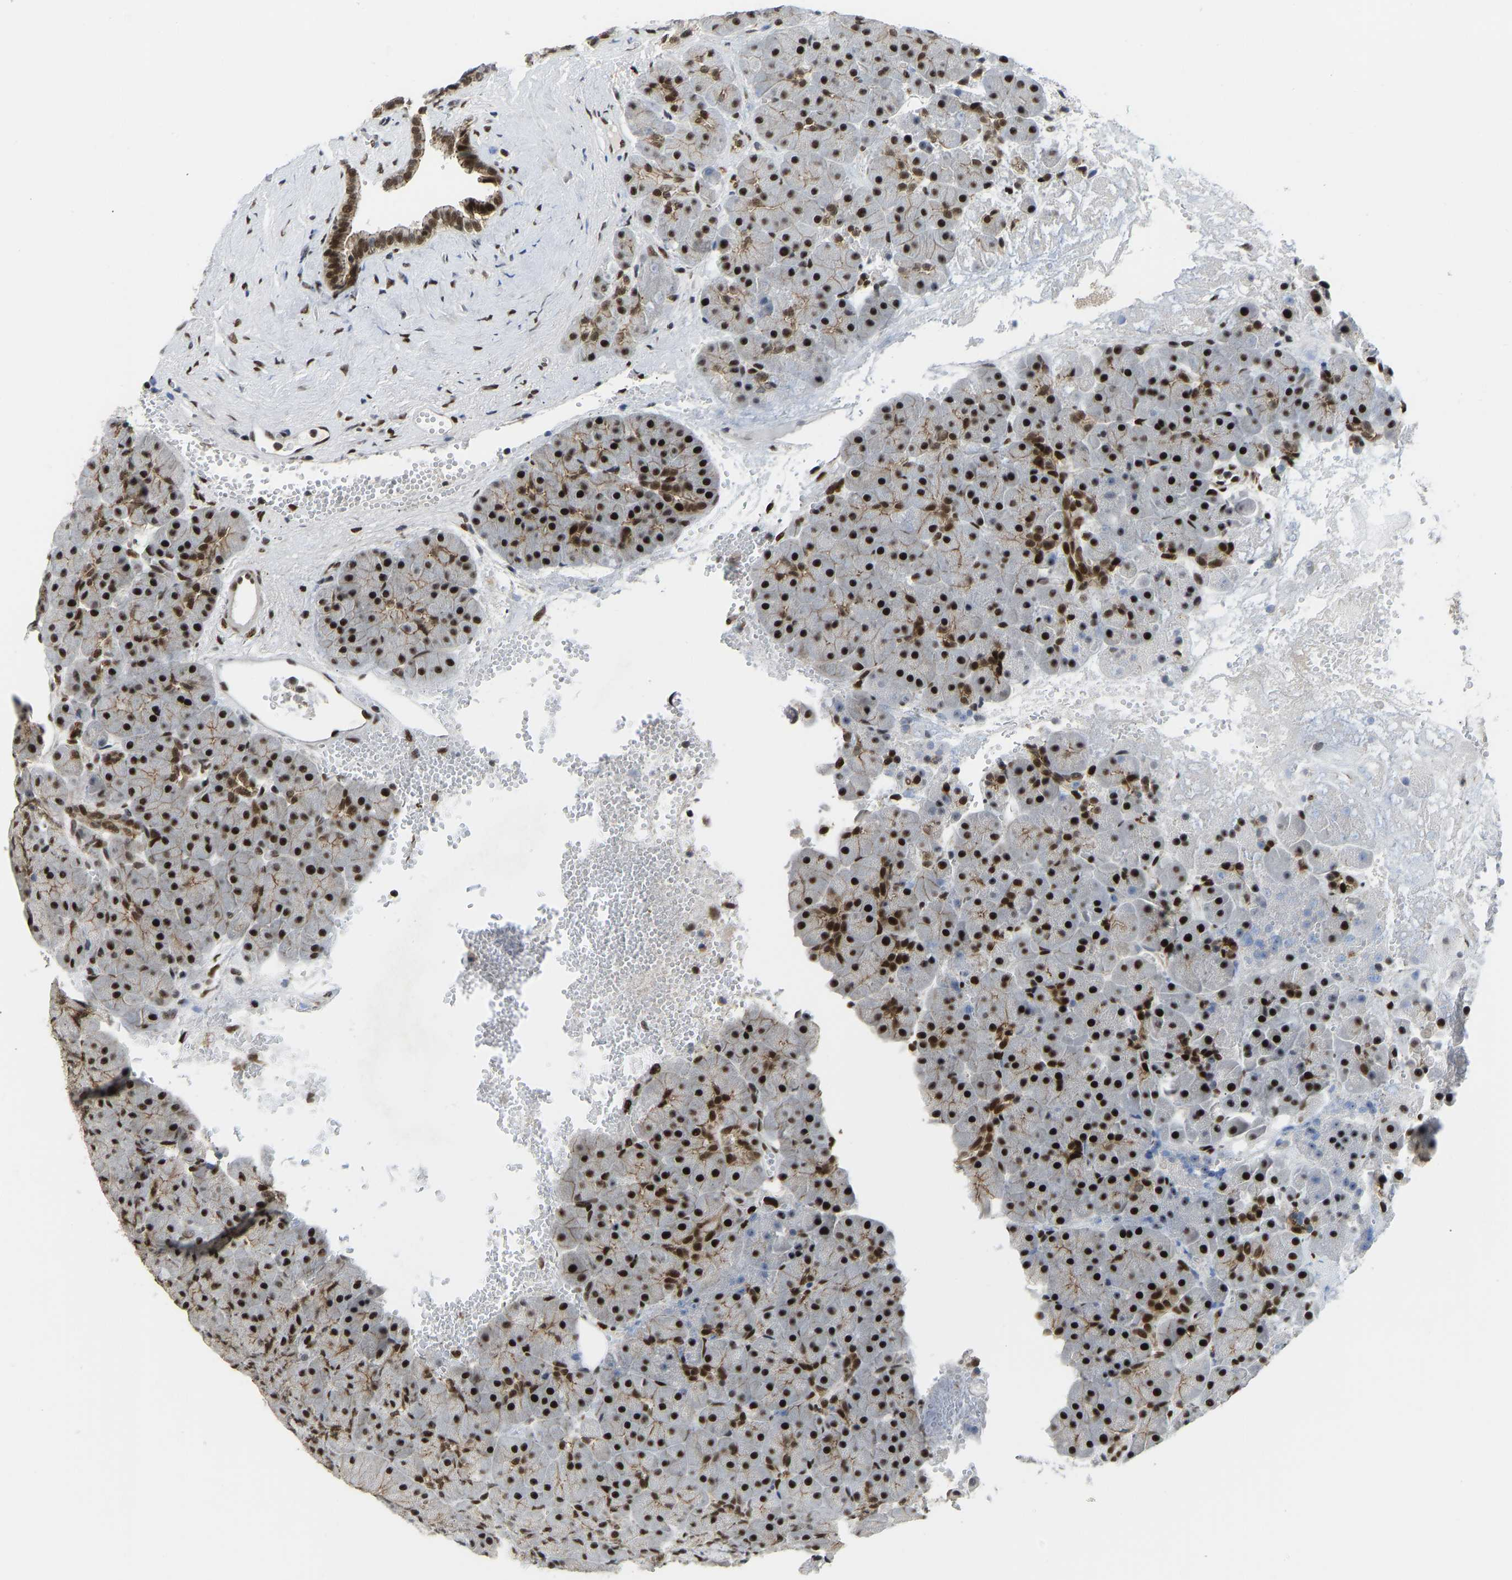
{"staining": {"intensity": "strong", "quantity": ">75%", "location": "cytoplasmic/membranous,nuclear"}, "tissue": "pancreas", "cell_type": "Exocrine glandular cells", "image_type": "normal", "snomed": [{"axis": "morphology", "description": "Normal tissue, NOS"}, {"axis": "topography", "description": "Pancreas"}], "caption": "The photomicrograph reveals immunohistochemical staining of normal pancreas. There is strong cytoplasmic/membranous,nuclear positivity is appreciated in about >75% of exocrine glandular cells. (DAB (3,3'-diaminobenzidine) IHC with brightfield microscopy, high magnification).", "gene": "FOXK1", "patient": {"sex": "male", "age": 66}}